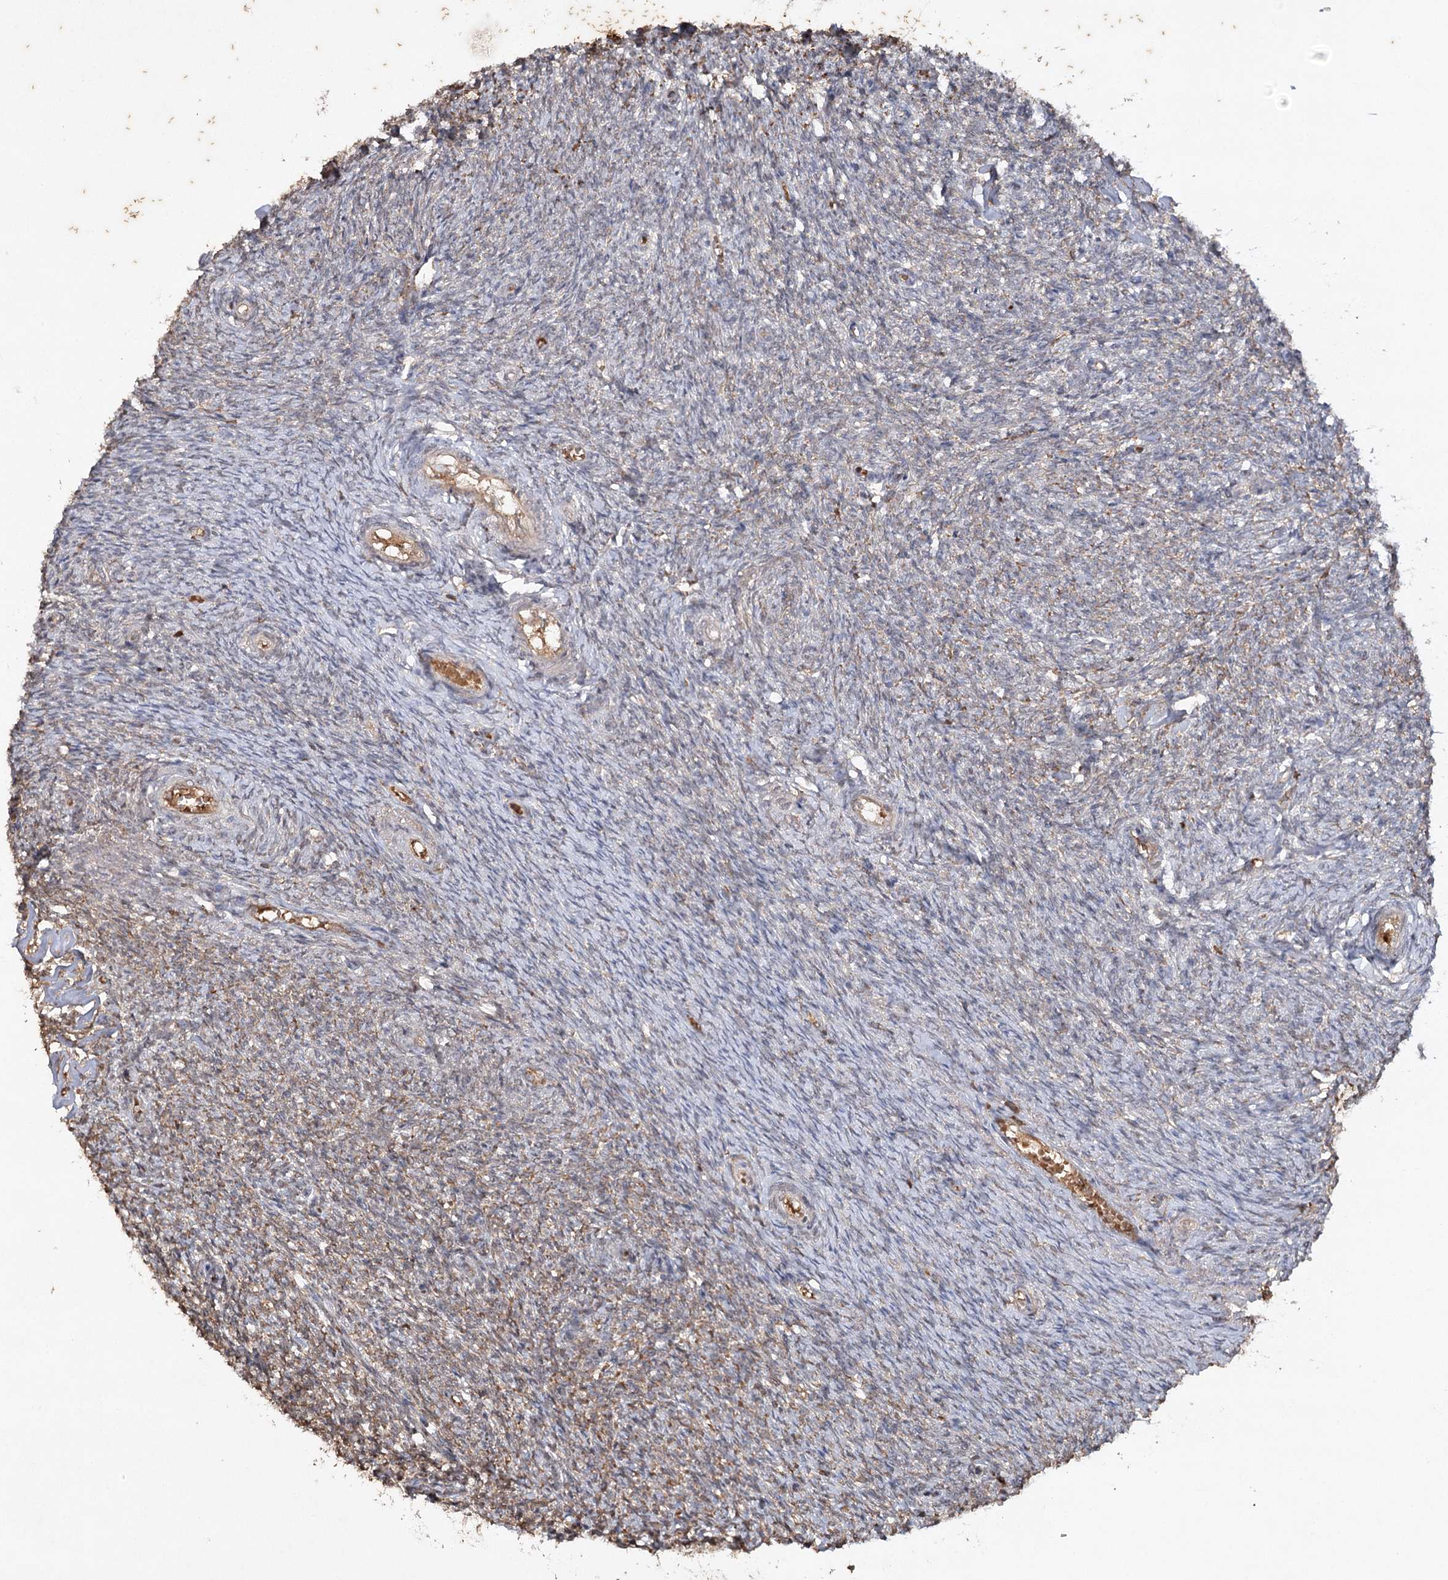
{"staining": {"intensity": "negative", "quantity": "none", "location": "none"}, "tissue": "ovary", "cell_type": "Ovarian stroma cells", "image_type": "normal", "snomed": [{"axis": "morphology", "description": "Normal tissue, NOS"}, {"axis": "topography", "description": "Ovary"}], "caption": "Ovarian stroma cells show no significant protein positivity in unremarkable ovary.", "gene": "CYP2B6", "patient": {"sex": "female", "age": 44}}